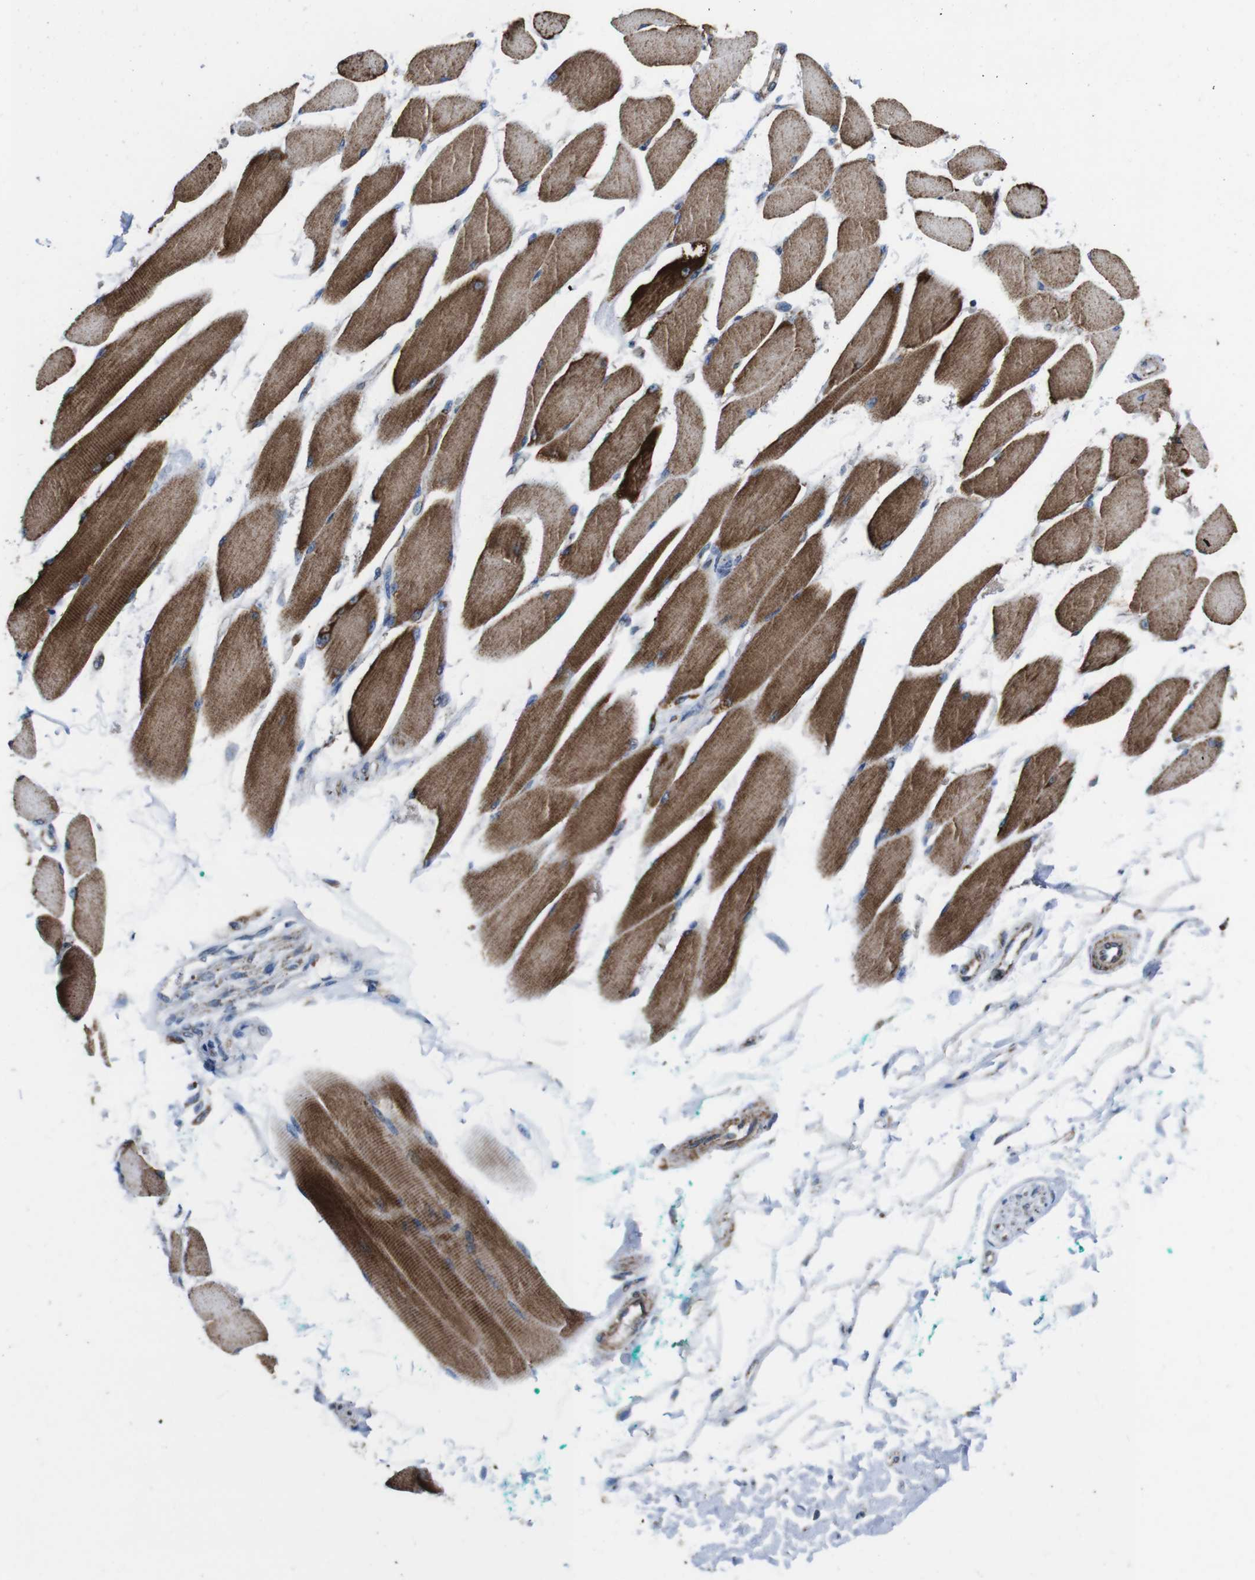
{"staining": {"intensity": "moderate", "quantity": ">75%", "location": "cytoplasmic/membranous"}, "tissue": "skeletal muscle", "cell_type": "Myocytes", "image_type": "normal", "snomed": [{"axis": "morphology", "description": "Normal tissue, NOS"}, {"axis": "topography", "description": "Skeletal muscle"}, {"axis": "topography", "description": "Oral tissue"}, {"axis": "topography", "description": "Peripheral nerve tissue"}], "caption": "High-magnification brightfield microscopy of unremarkable skeletal muscle stained with DAB (3,3'-diaminobenzidine) (brown) and counterstained with hematoxylin (blue). myocytes exhibit moderate cytoplasmic/membranous staining is identified in approximately>75% of cells.", "gene": "HK1", "patient": {"sex": "female", "age": 84}}